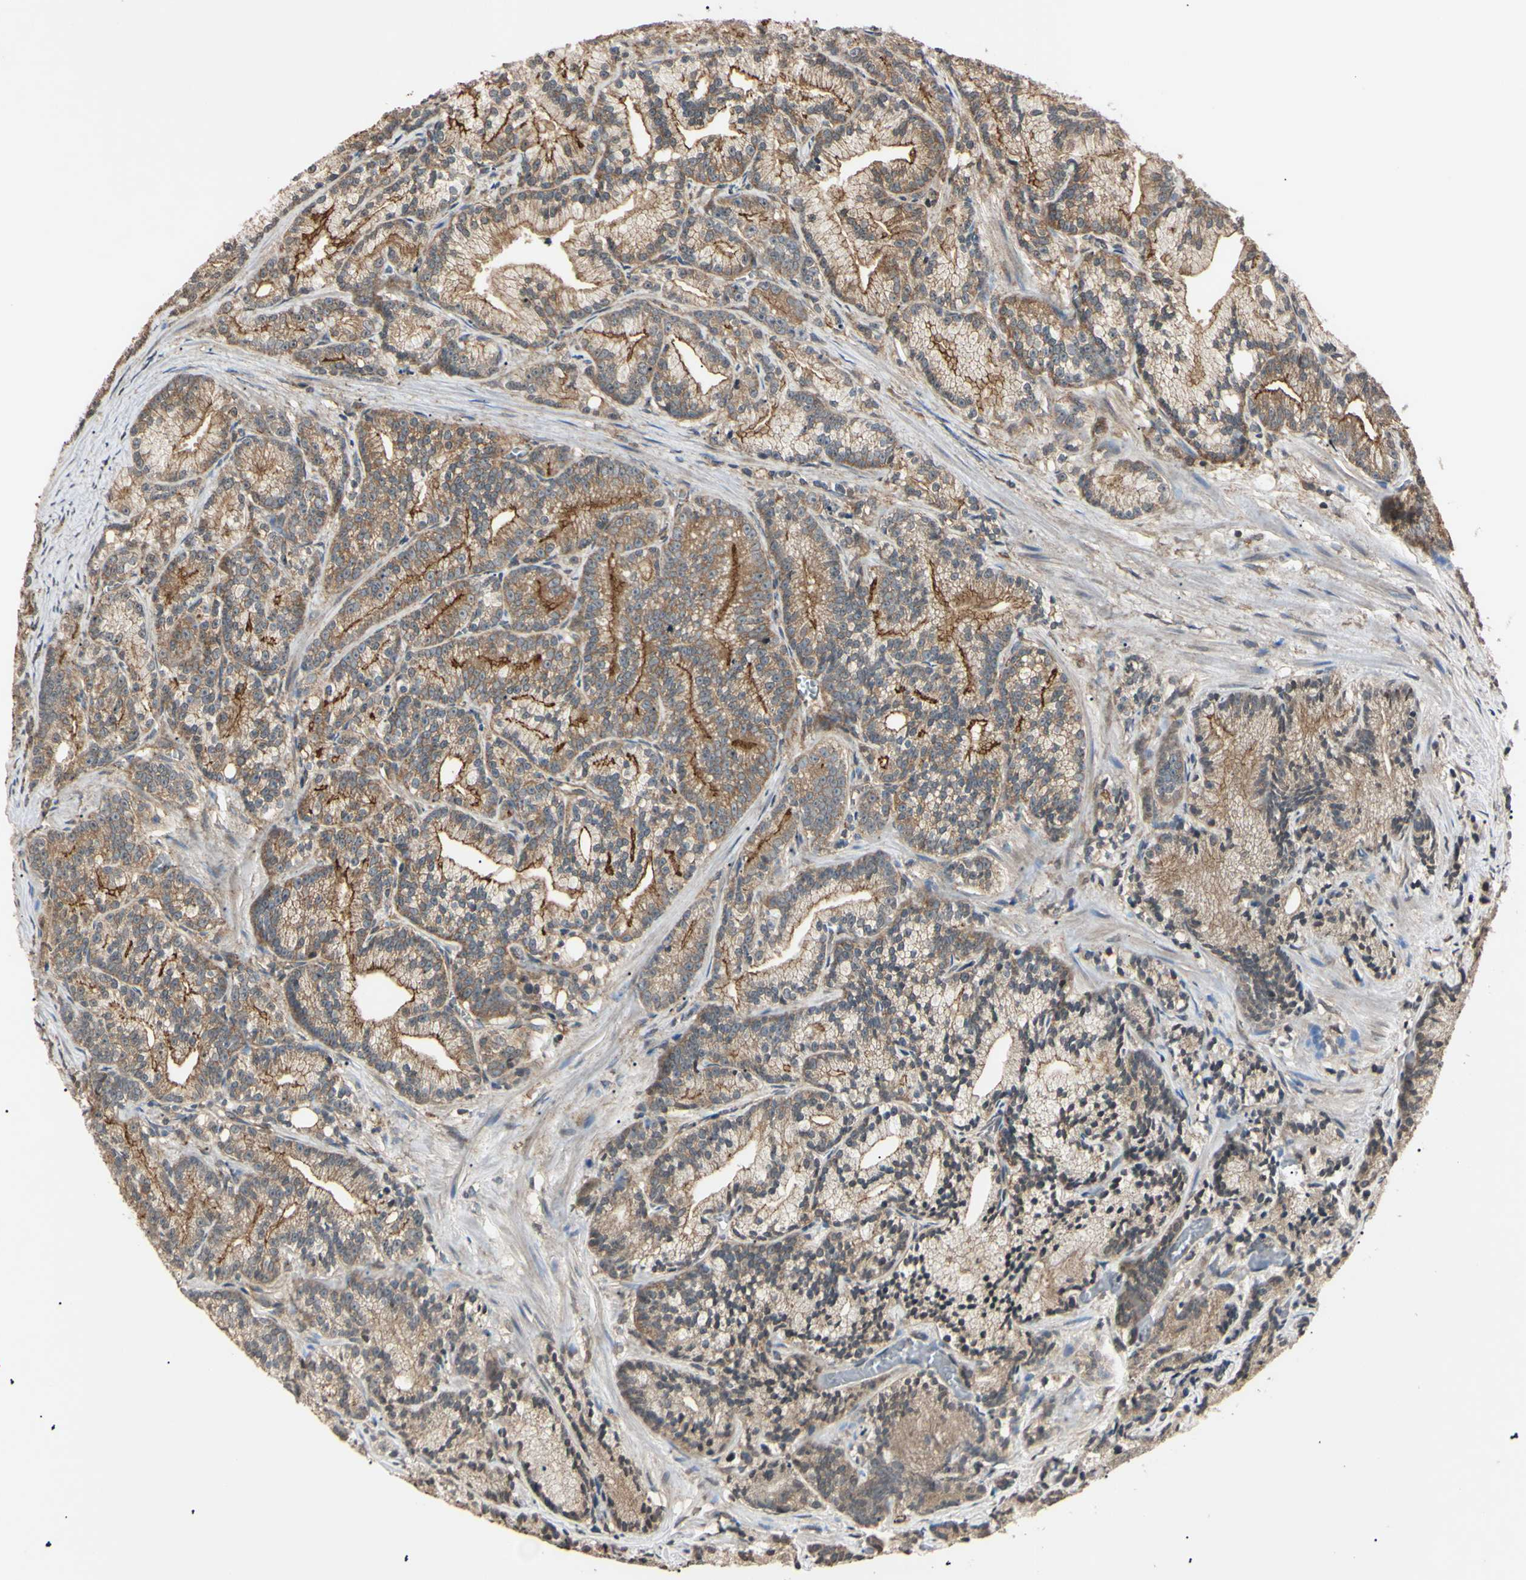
{"staining": {"intensity": "moderate", "quantity": ">75%", "location": "cytoplasmic/membranous"}, "tissue": "prostate cancer", "cell_type": "Tumor cells", "image_type": "cancer", "snomed": [{"axis": "morphology", "description": "Adenocarcinoma, Low grade"}, {"axis": "topography", "description": "Prostate"}], "caption": "Moderate cytoplasmic/membranous positivity is present in about >75% of tumor cells in prostate cancer.", "gene": "EPN1", "patient": {"sex": "male", "age": 89}}